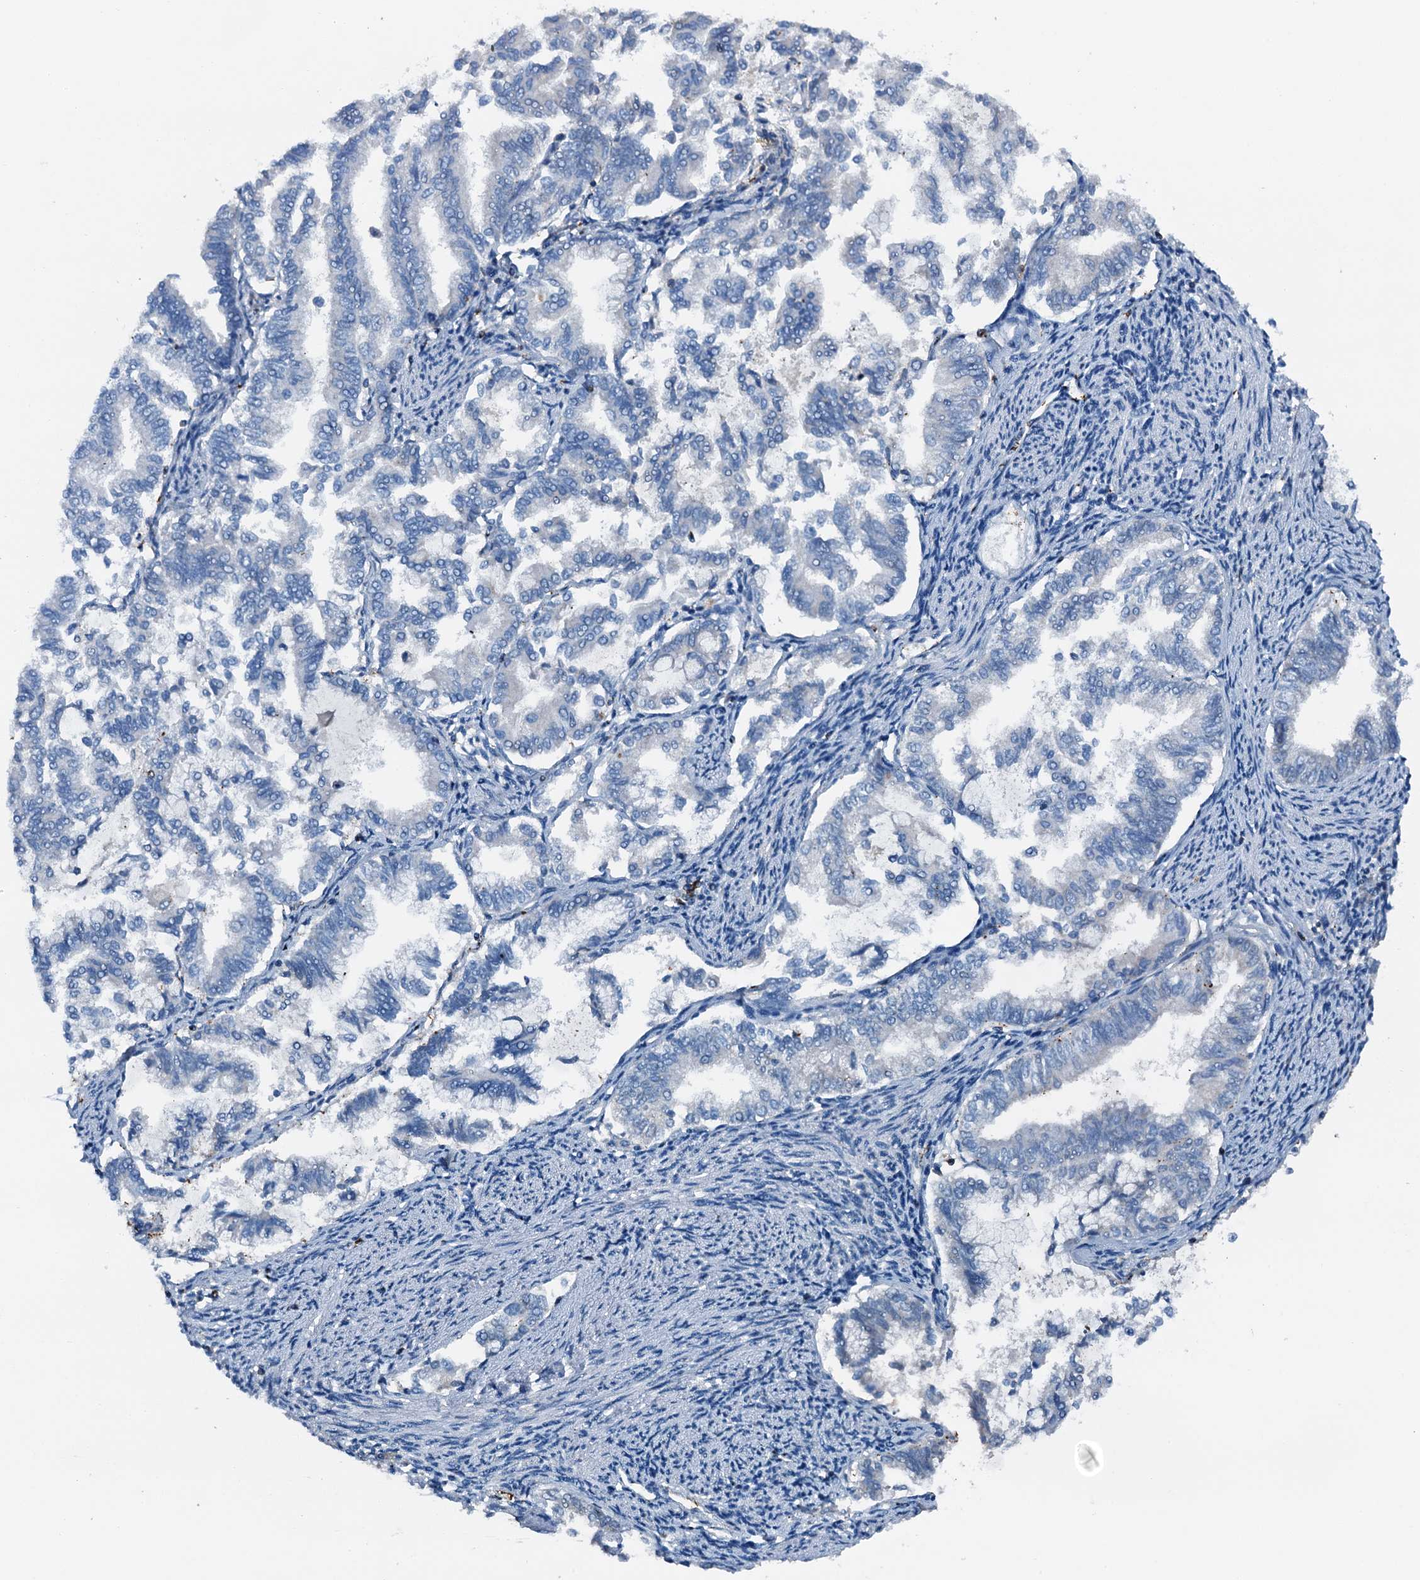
{"staining": {"intensity": "negative", "quantity": "none", "location": "none"}, "tissue": "endometrial cancer", "cell_type": "Tumor cells", "image_type": "cancer", "snomed": [{"axis": "morphology", "description": "Adenocarcinoma, NOS"}, {"axis": "topography", "description": "Endometrium"}], "caption": "There is no significant expression in tumor cells of endometrial cancer (adenocarcinoma).", "gene": "MS4A4E", "patient": {"sex": "female", "age": 79}}